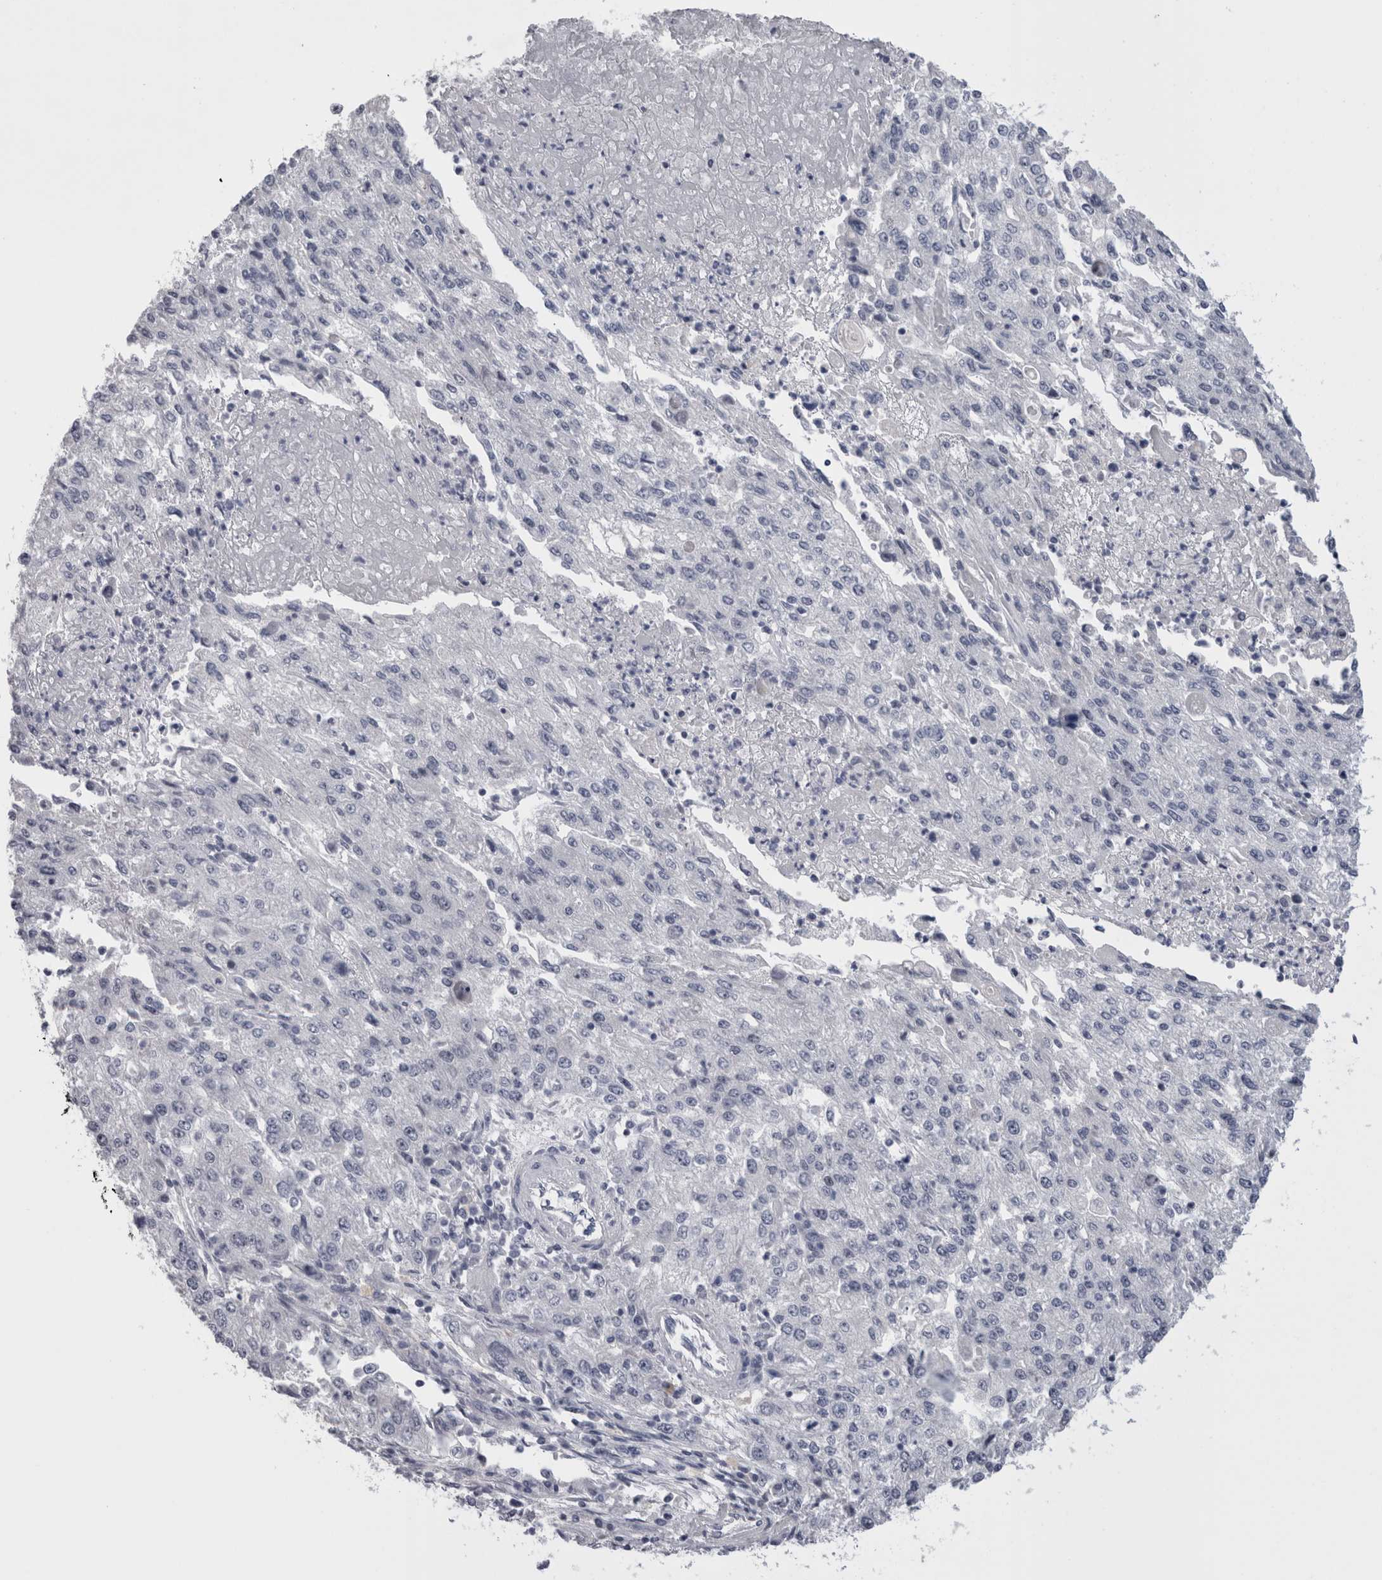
{"staining": {"intensity": "negative", "quantity": "none", "location": "none"}, "tissue": "endometrial cancer", "cell_type": "Tumor cells", "image_type": "cancer", "snomed": [{"axis": "morphology", "description": "Adenocarcinoma, NOS"}, {"axis": "topography", "description": "Endometrium"}], "caption": "Endometrial adenocarcinoma was stained to show a protein in brown. There is no significant expression in tumor cells. (DAB (3,3'-diaminobenzidine) immunohistochemistry (IHC) visualized using brightfield microscopy, high magnification).", "gene": "KIF18B", "patient": {"sex": "female", "age": 49}}